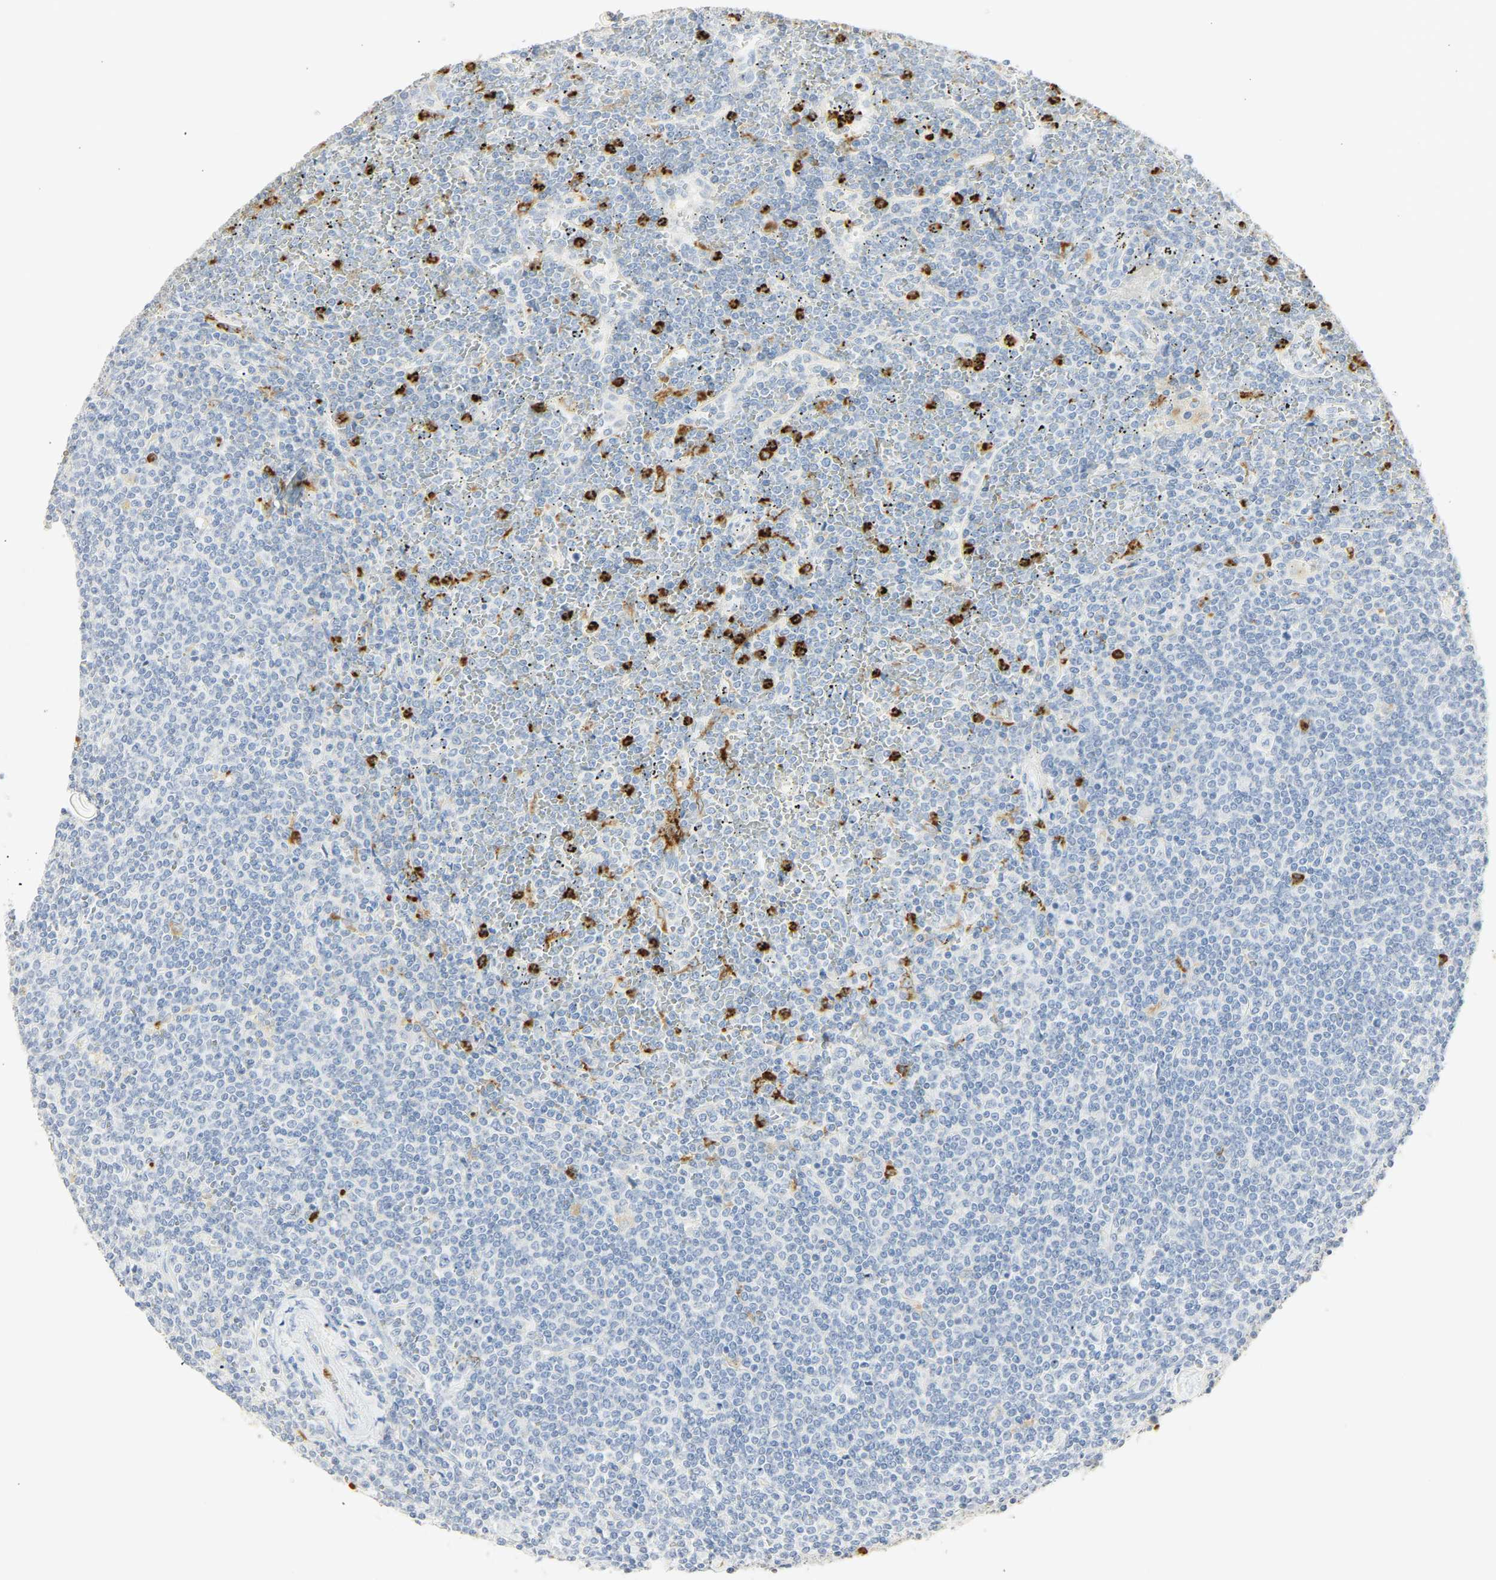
{"staining": {"intensity": "negative", "quantity": "none", "location": "none"}, "tissue": "lymphoma", "cell_type": "Tumor cells", "image_type": "cancer", "snomed": [{"axis": "morphology", "description": "Malignant lymphoma, non-Hodgkin's type, Low grade"}, {"axis": "topography", "description": "Spleen"}], "caption": "A high-resolution image shows immunohistochemistry (IHC) staining of lymphoma, which exhibits no significant expression in tumor cells. The staining was performed using DAB to visualize the protein expression in brown, while the nuclei were stained in blue with hematoxylin (Magnification: 20x).", "gene": "CEACAM5", "patient": {"sex": "female", "age": 19}}